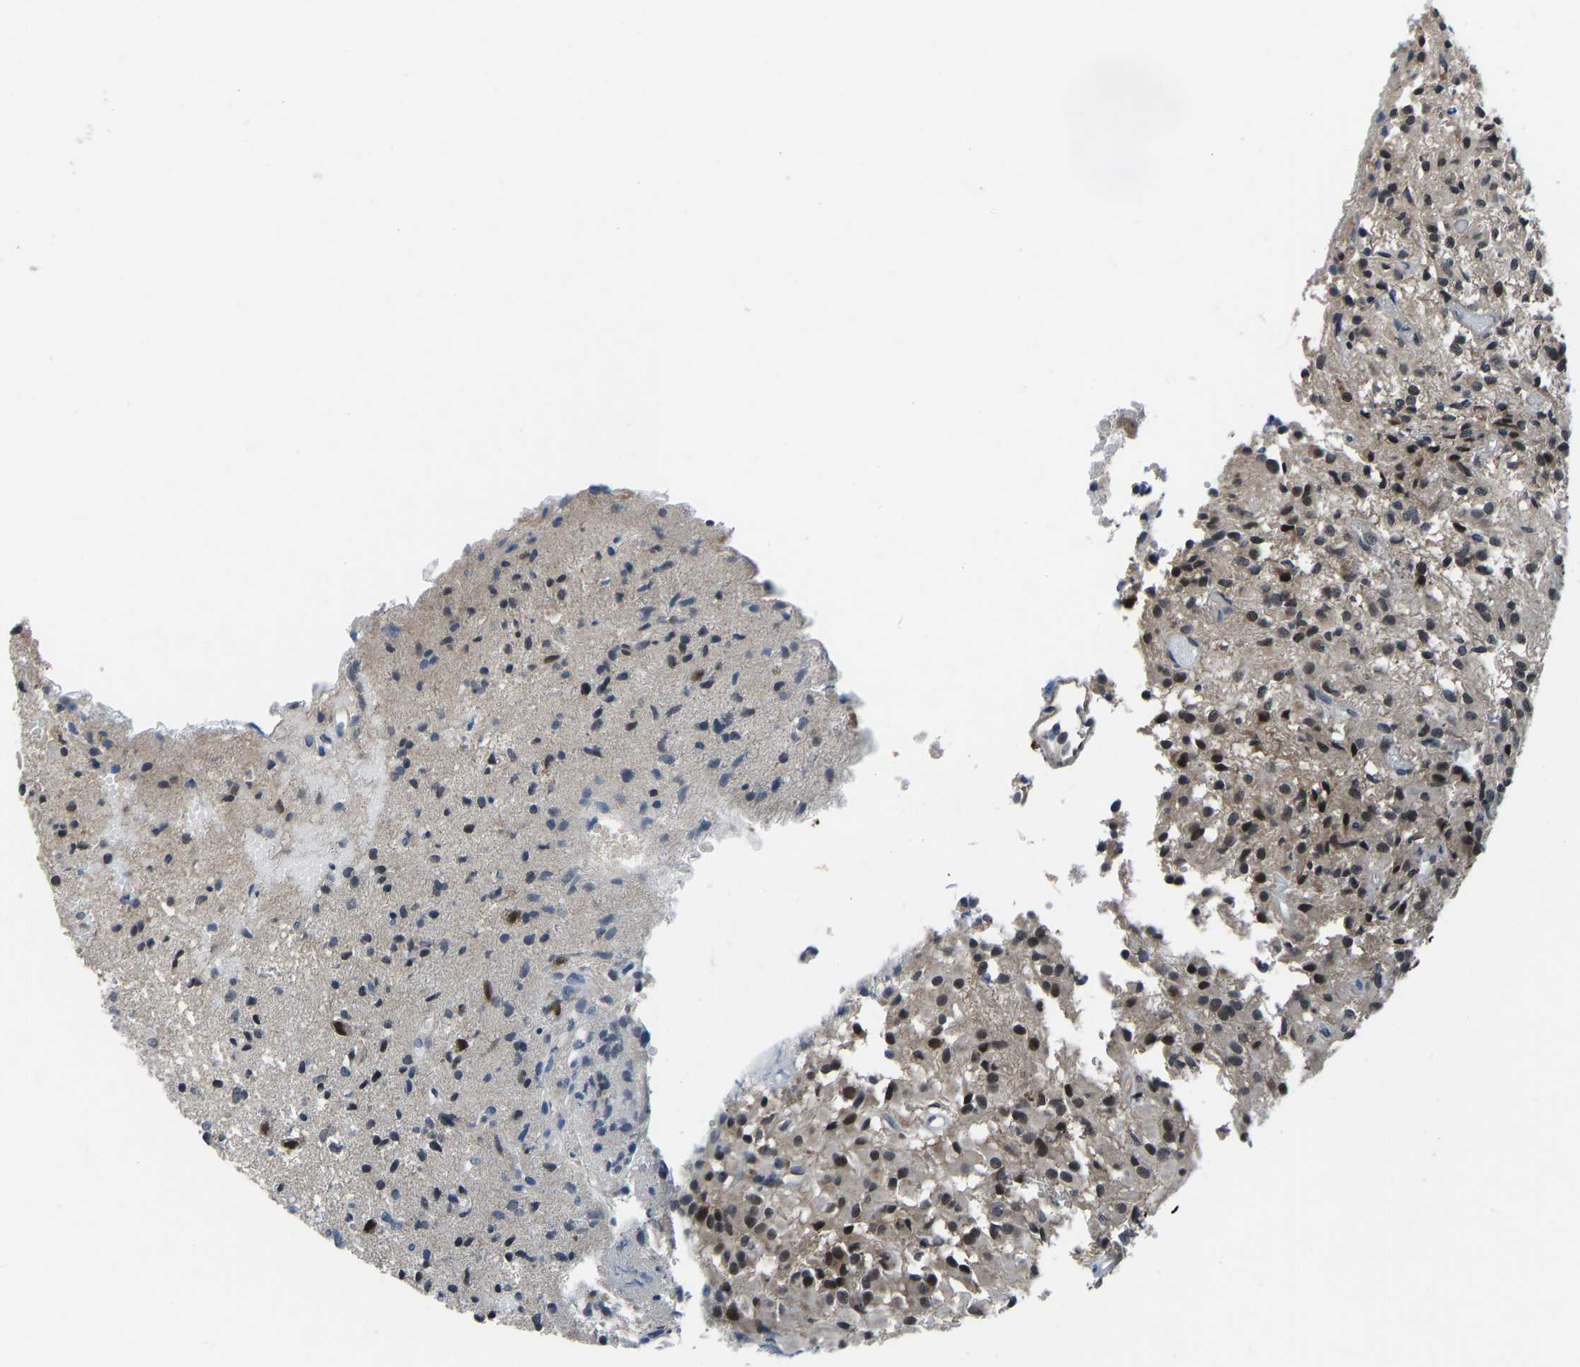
{"staining": {"intensity": "strong", "quantity": "25%-75%", "location": "nuclear"}, "tissue": "glioma", "cell_type": "Tumor cells", "image_type": "cancer", "snomed": [{"axis": "morphology", "description": "Glioma, malignant, High grade"}, {"axis": "topography", "description": "Brain"}], "caption": "Protein expression analysis of human glioma reveals strong nuclear staining in approximately 25%-75% of tumor cells.", "gene": "RLIM", "patient": {"sex": "female", "age": 59}}